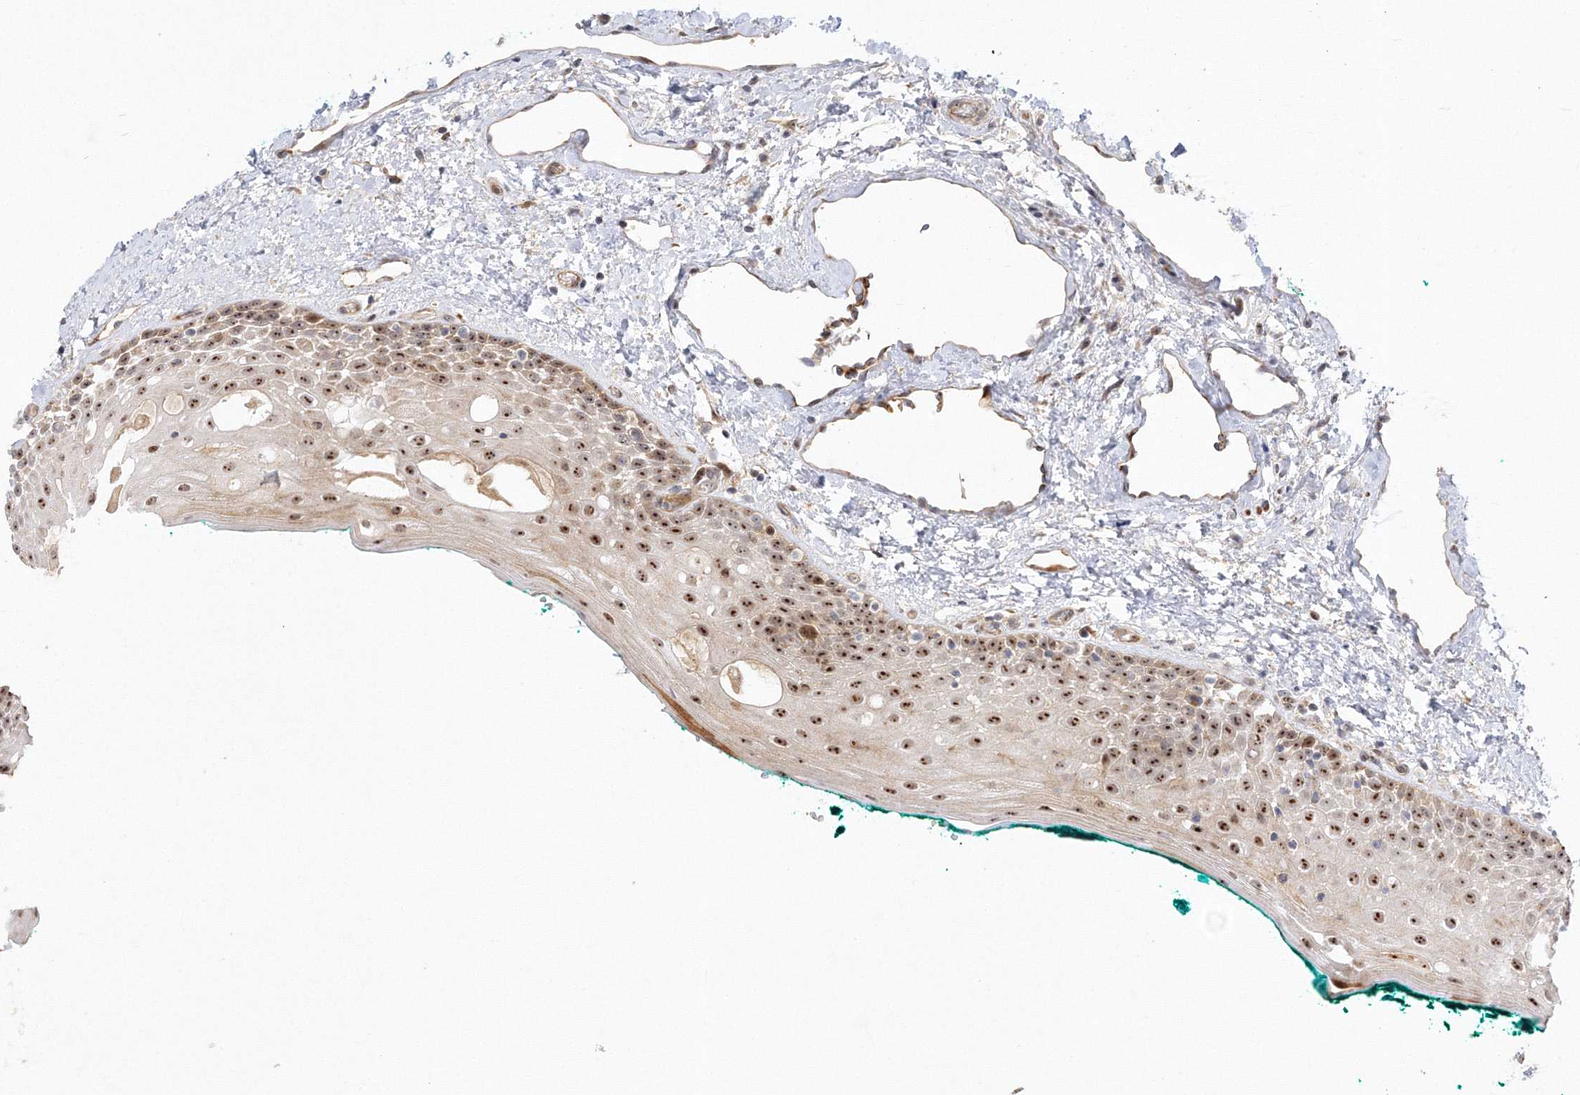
{"staining": {"intensity": "moderate", "quantity": ">75%", "location": "nuclear"}, "tissue": "oral mucosa", "cell_type": "Squamous epithelial cells", "image_type": "normal", "snomed": [{"axis": "morphology", "description": "Normal tissue, NOS"}, {"axis": "topography", "description": "Oral tissue"}], "caption": "Protein expression analysis of unremarkable oral mucosa exhibits moderate nuclear positivity in about >75% of squamous epithelial cells.", "gene": "NPM3", "patient": {"sex": "female", "age": 70}}